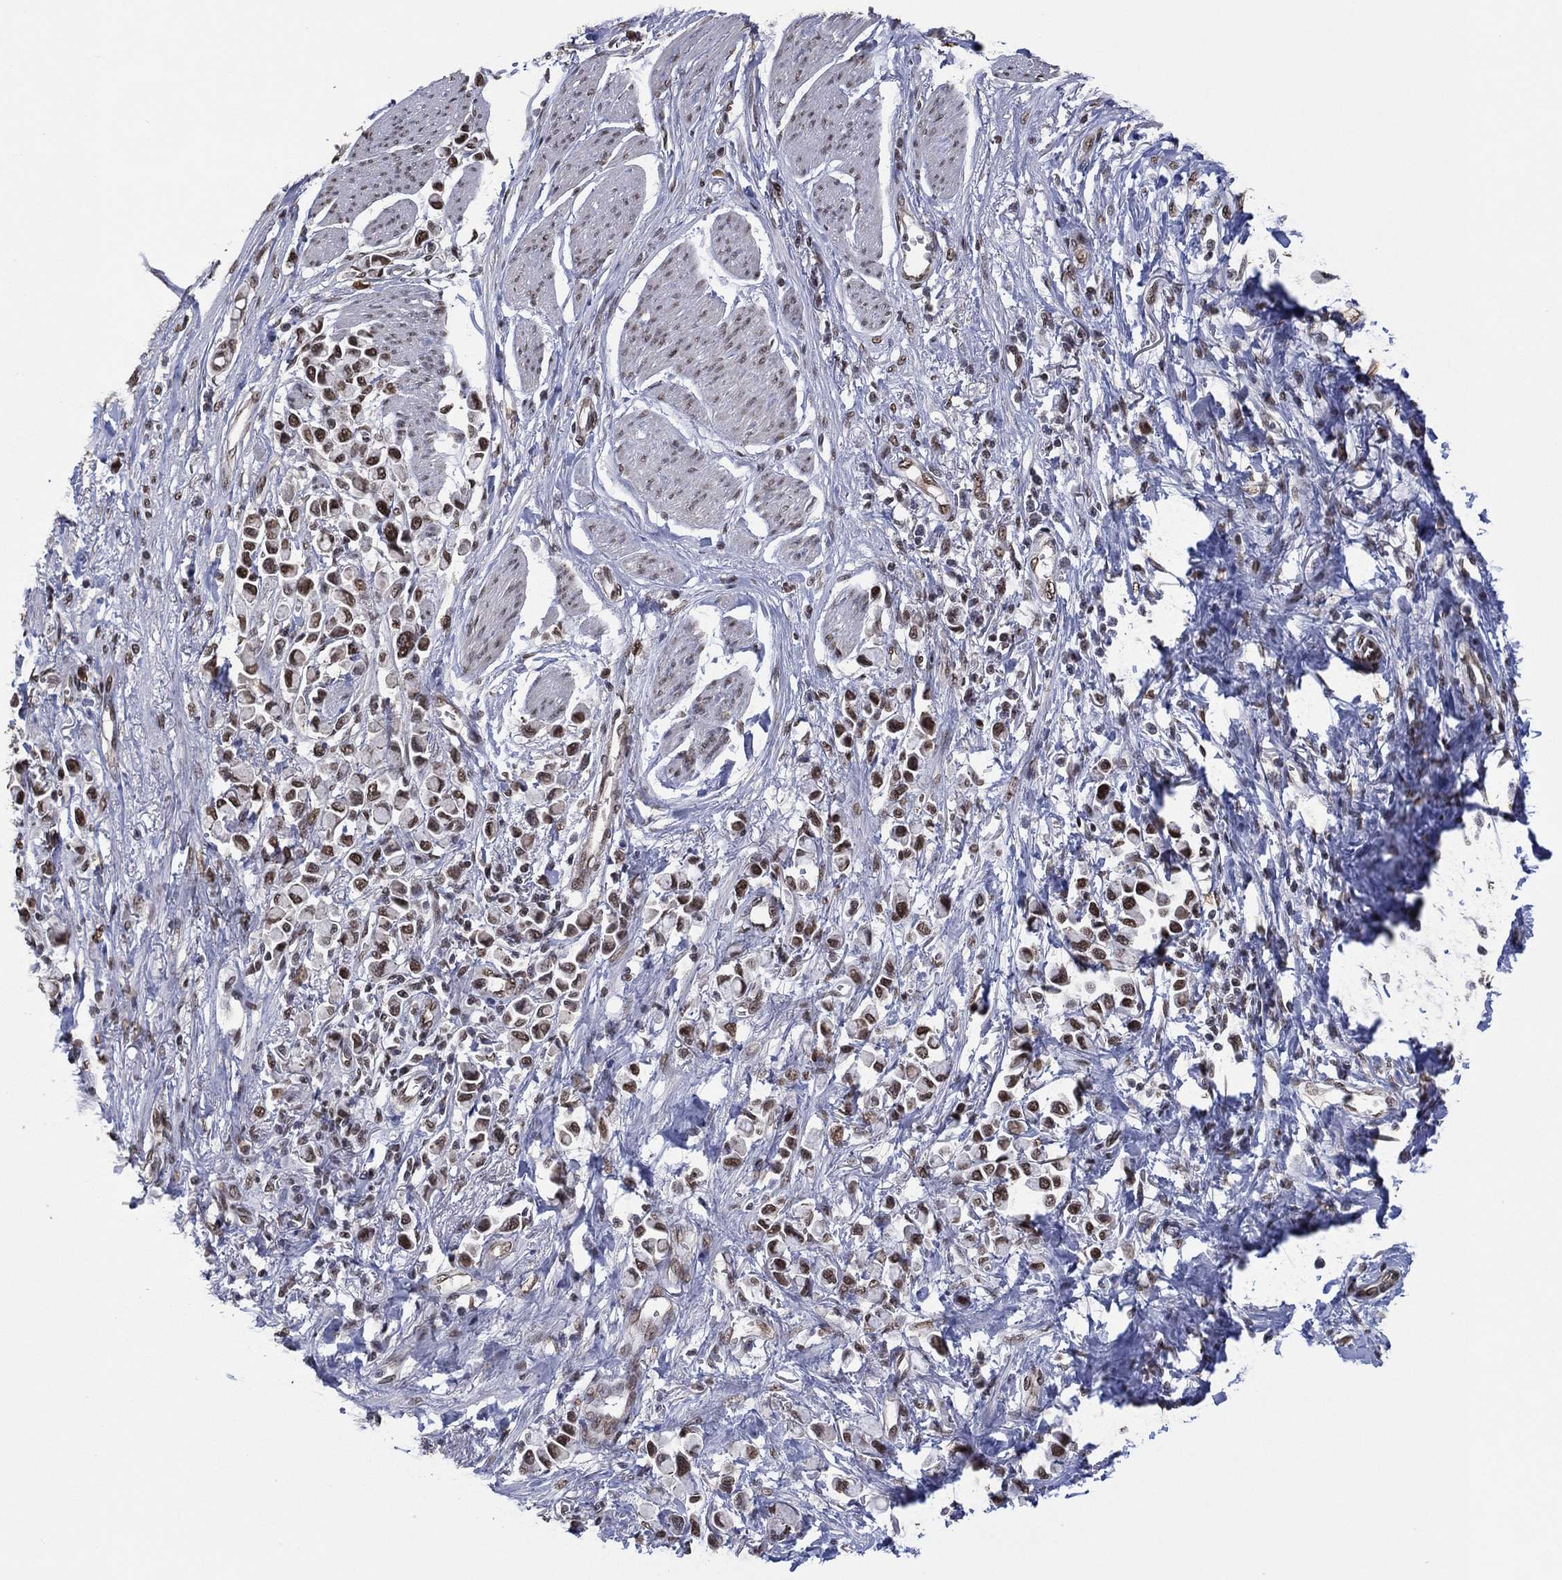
{"staining": {"intensity": "moderate", "quantity": ">75%", "location": "nuclear"}, "tissue": "stomach cancer", "cell_type": "Tumor cells", "image_type": "cancer", "snomed": [{"axis": "morphology", "description": "Adenocarcinoma, NOS"}, {"axis": "topography", "description": "Stomach"}], "caption": "Moderate nuclear staining is identified in about >75% of tumor cells in adenocarcinoma (stomach).", "gene": "EHMT1", "patient": {"sex": "female", "age": 81}}